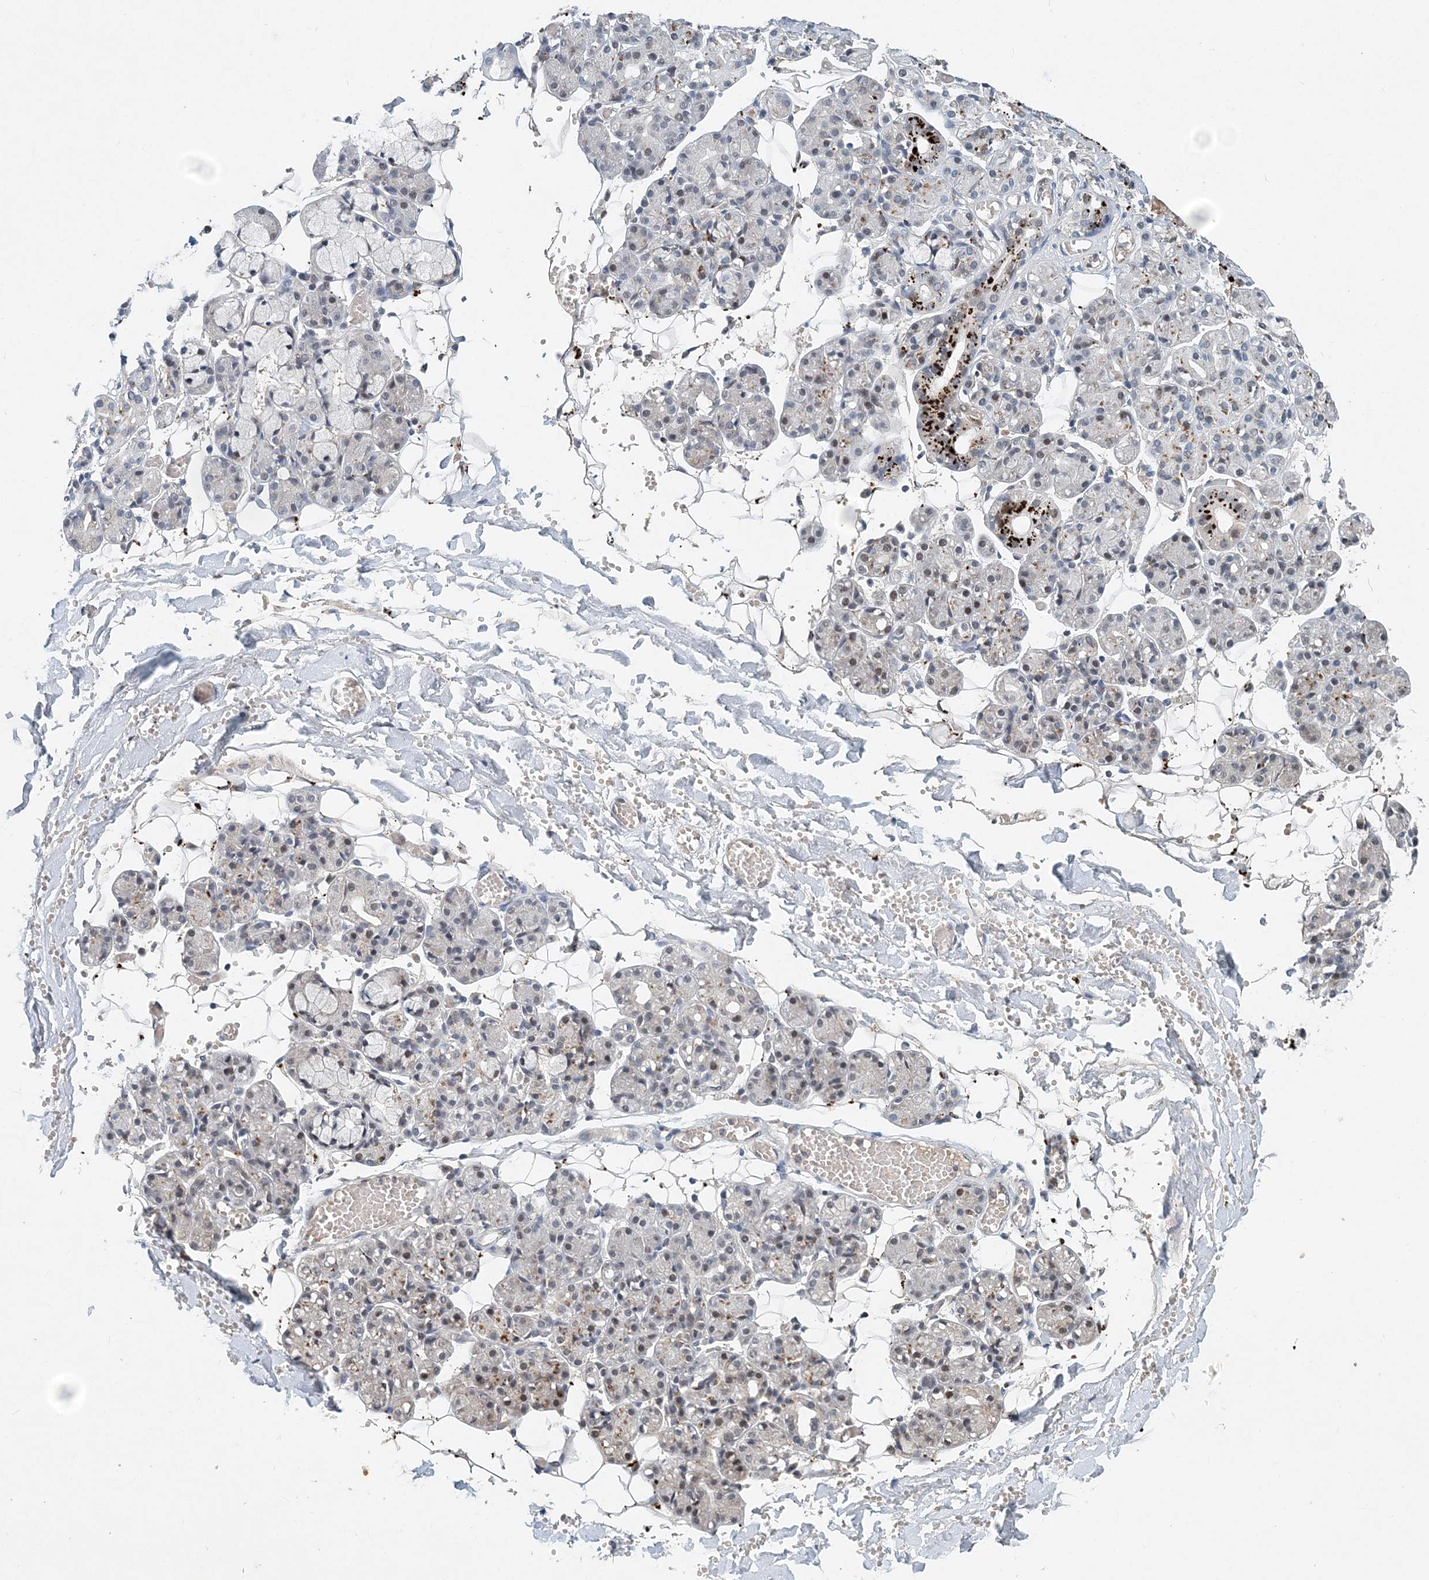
{"staining": {"intensity": "strong", "quantity": "<25%", "location": "cytoplasmic/membranous"}, "tissue": "salivary gland", "cell_type": "Glandular cells", "image_type": "normal", "snomed": [{"axis": "morphology", "description": "Normal tissue, NOS"}, {"axis": "topography", "description": "Salivary gland"}], "caption": "DAB immunohistochemical staining of unremarkable salivary gland reveals strong cytoplasmic/membranous protein staining in approximately <25% of glandular cells.", "gene": "KPNA4", "patient": {"sex": "male", "age": 63}}